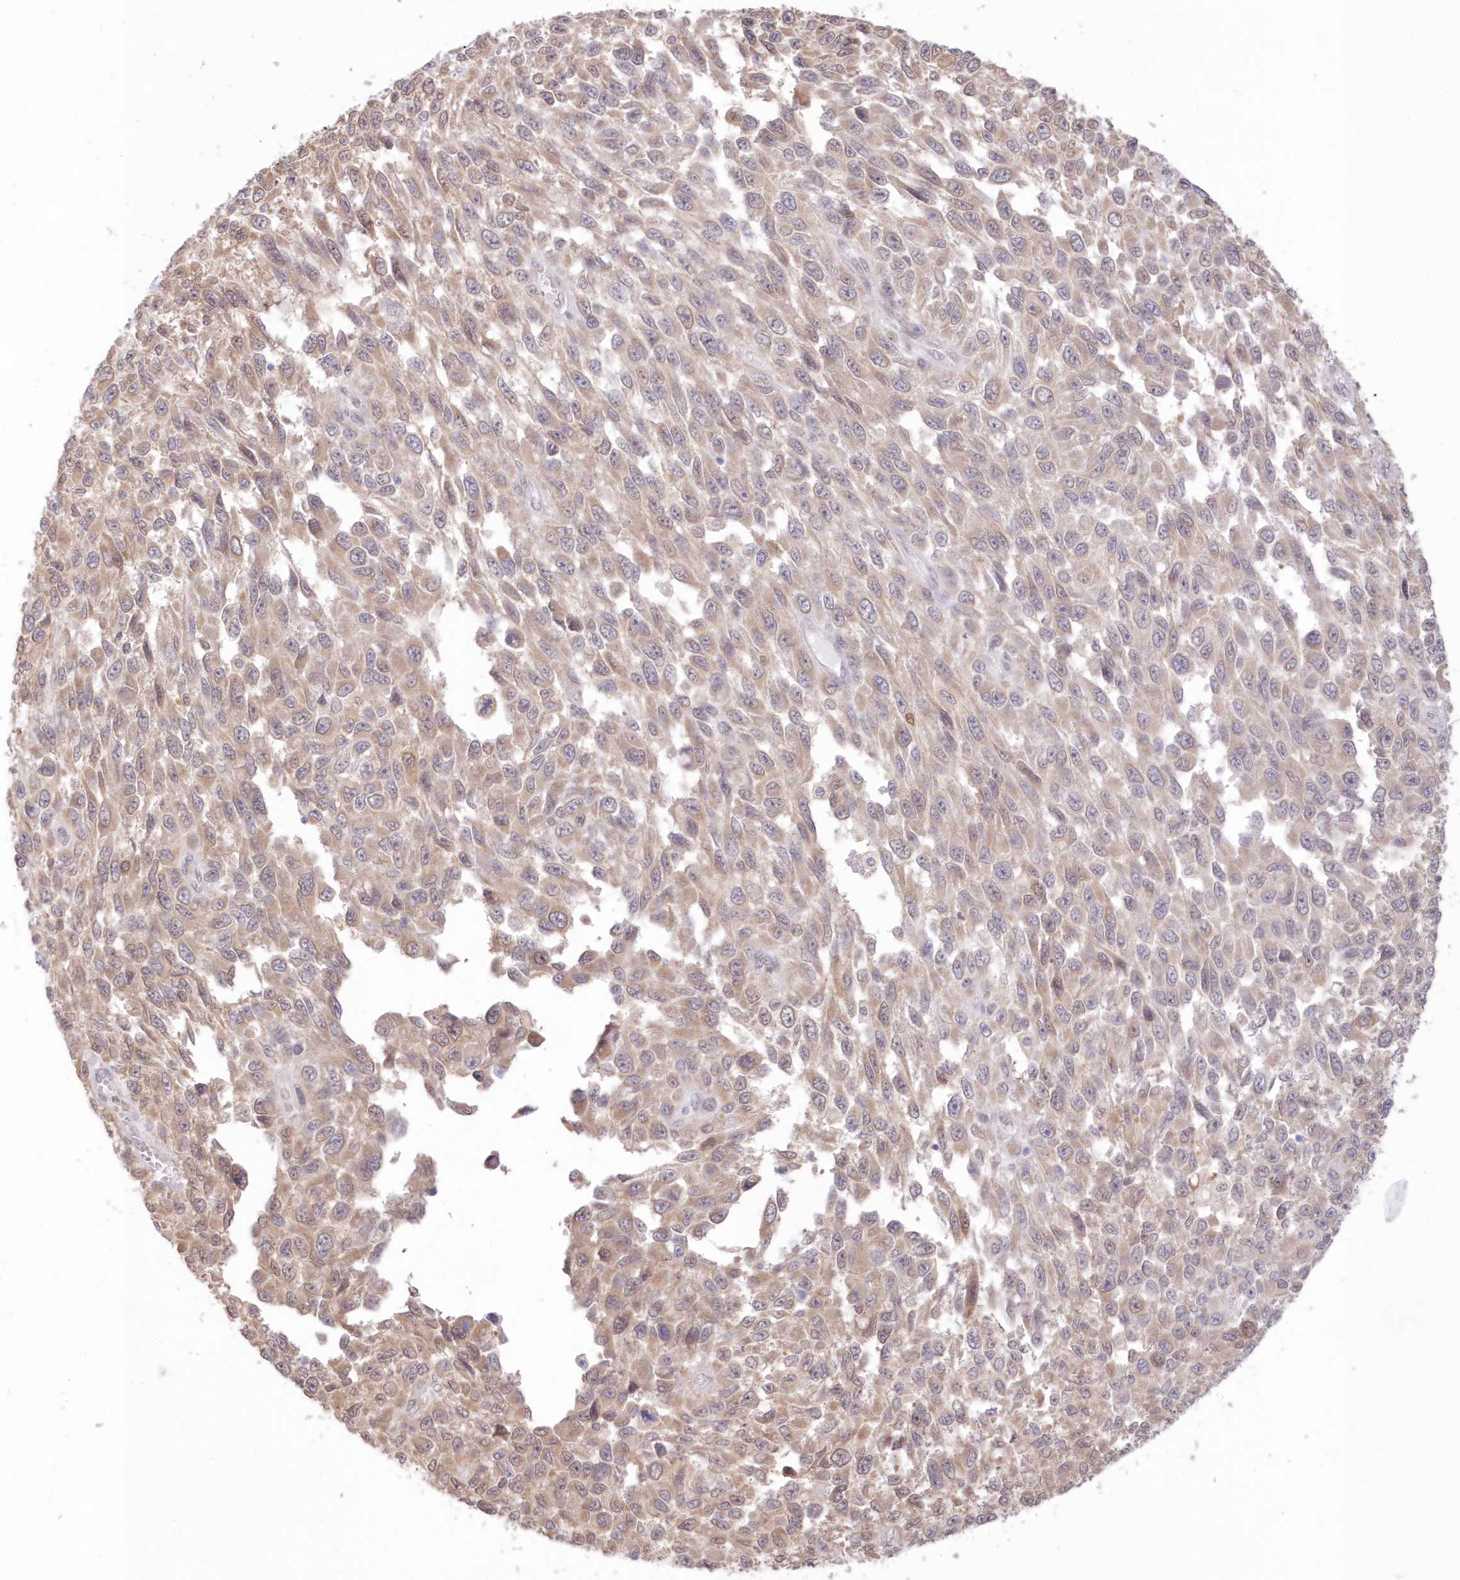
{"staining": {"intensity": "weak", "quantity": "25%-75%", "location": "cytoplasmic/membranous"}, "tissue": "melanoma", "cell_type": "Tumor cells", "image_type": "cancer", "snomed": [{"axis": "morphology", "description": "Malignant melanoma, NOS"}, {"axis": "topography", "description": "Skin"}], "caption": "Immunohistochemical staining of melanoma demonstrates weak cytoplasmic/membranous protein expression in approximately 25%-75% of tumor cells. (DAB IHC, brown staining for protein, blue staining for nuclei).", "gene": "RNPEP", "patient": {"sex": "female", "age": 96}}